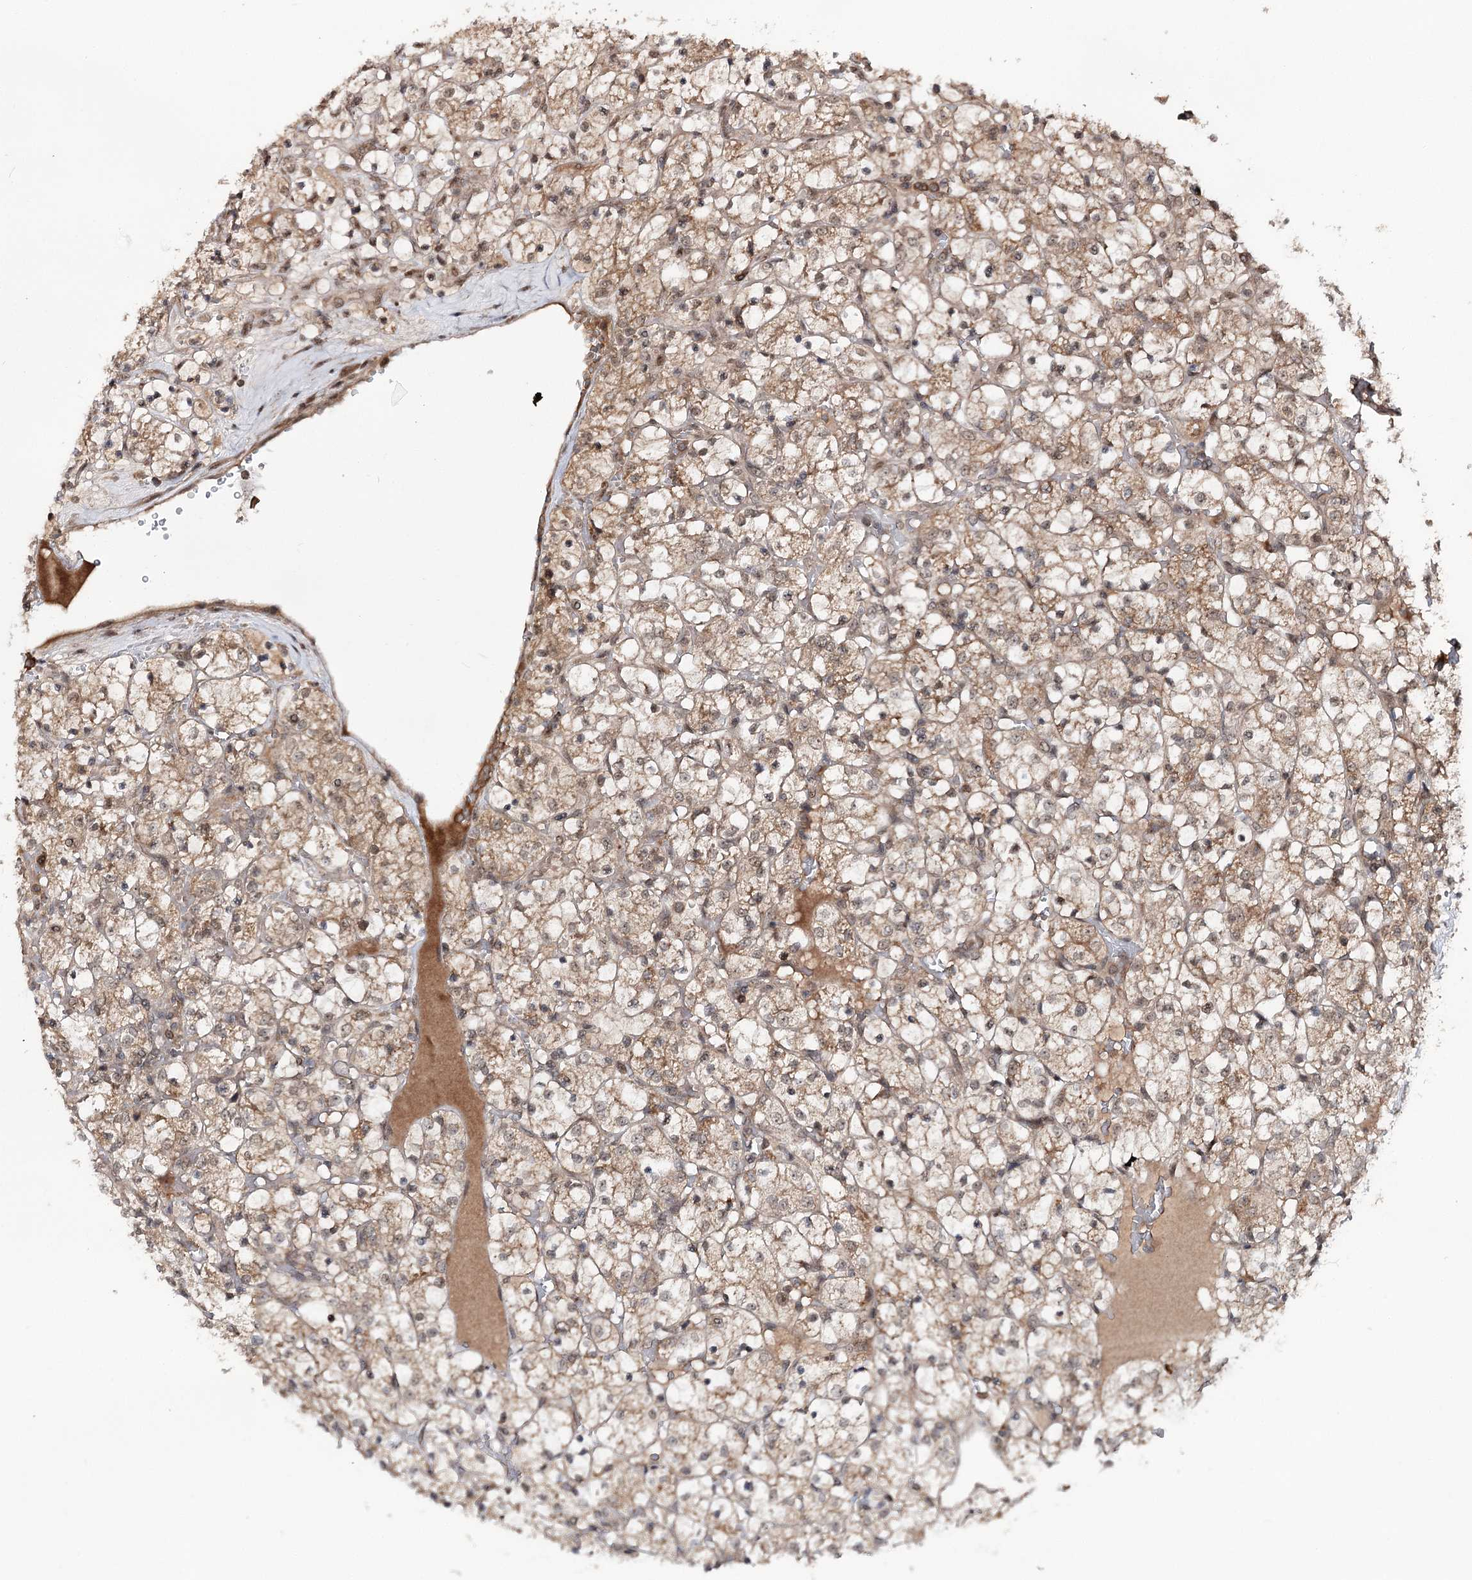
{"staining": {"intensity": "moderate", "quantity": ">75%", "location": "cytoplasmic/membranous"}, "tissue": "renal cancer", "cell_type": "Tumor cells", "image_type": "cancer", "snomed": [{"axis": "morphology", "description": "Adenocarcinoma, NOS"}, {"axis": "topography", "description": "Kidney"}], "caption": "Renal cancer (adenocarcinoma) stained with DAB (3,3'-diaminobenzidine) immunohistochemistry demonstrates medium levels of moderate cytoplasmic/membranous staining in approximately >75% of tumor cells.", "gene": "FAM53B", "patient": {"sex": "female", "age": 69}}